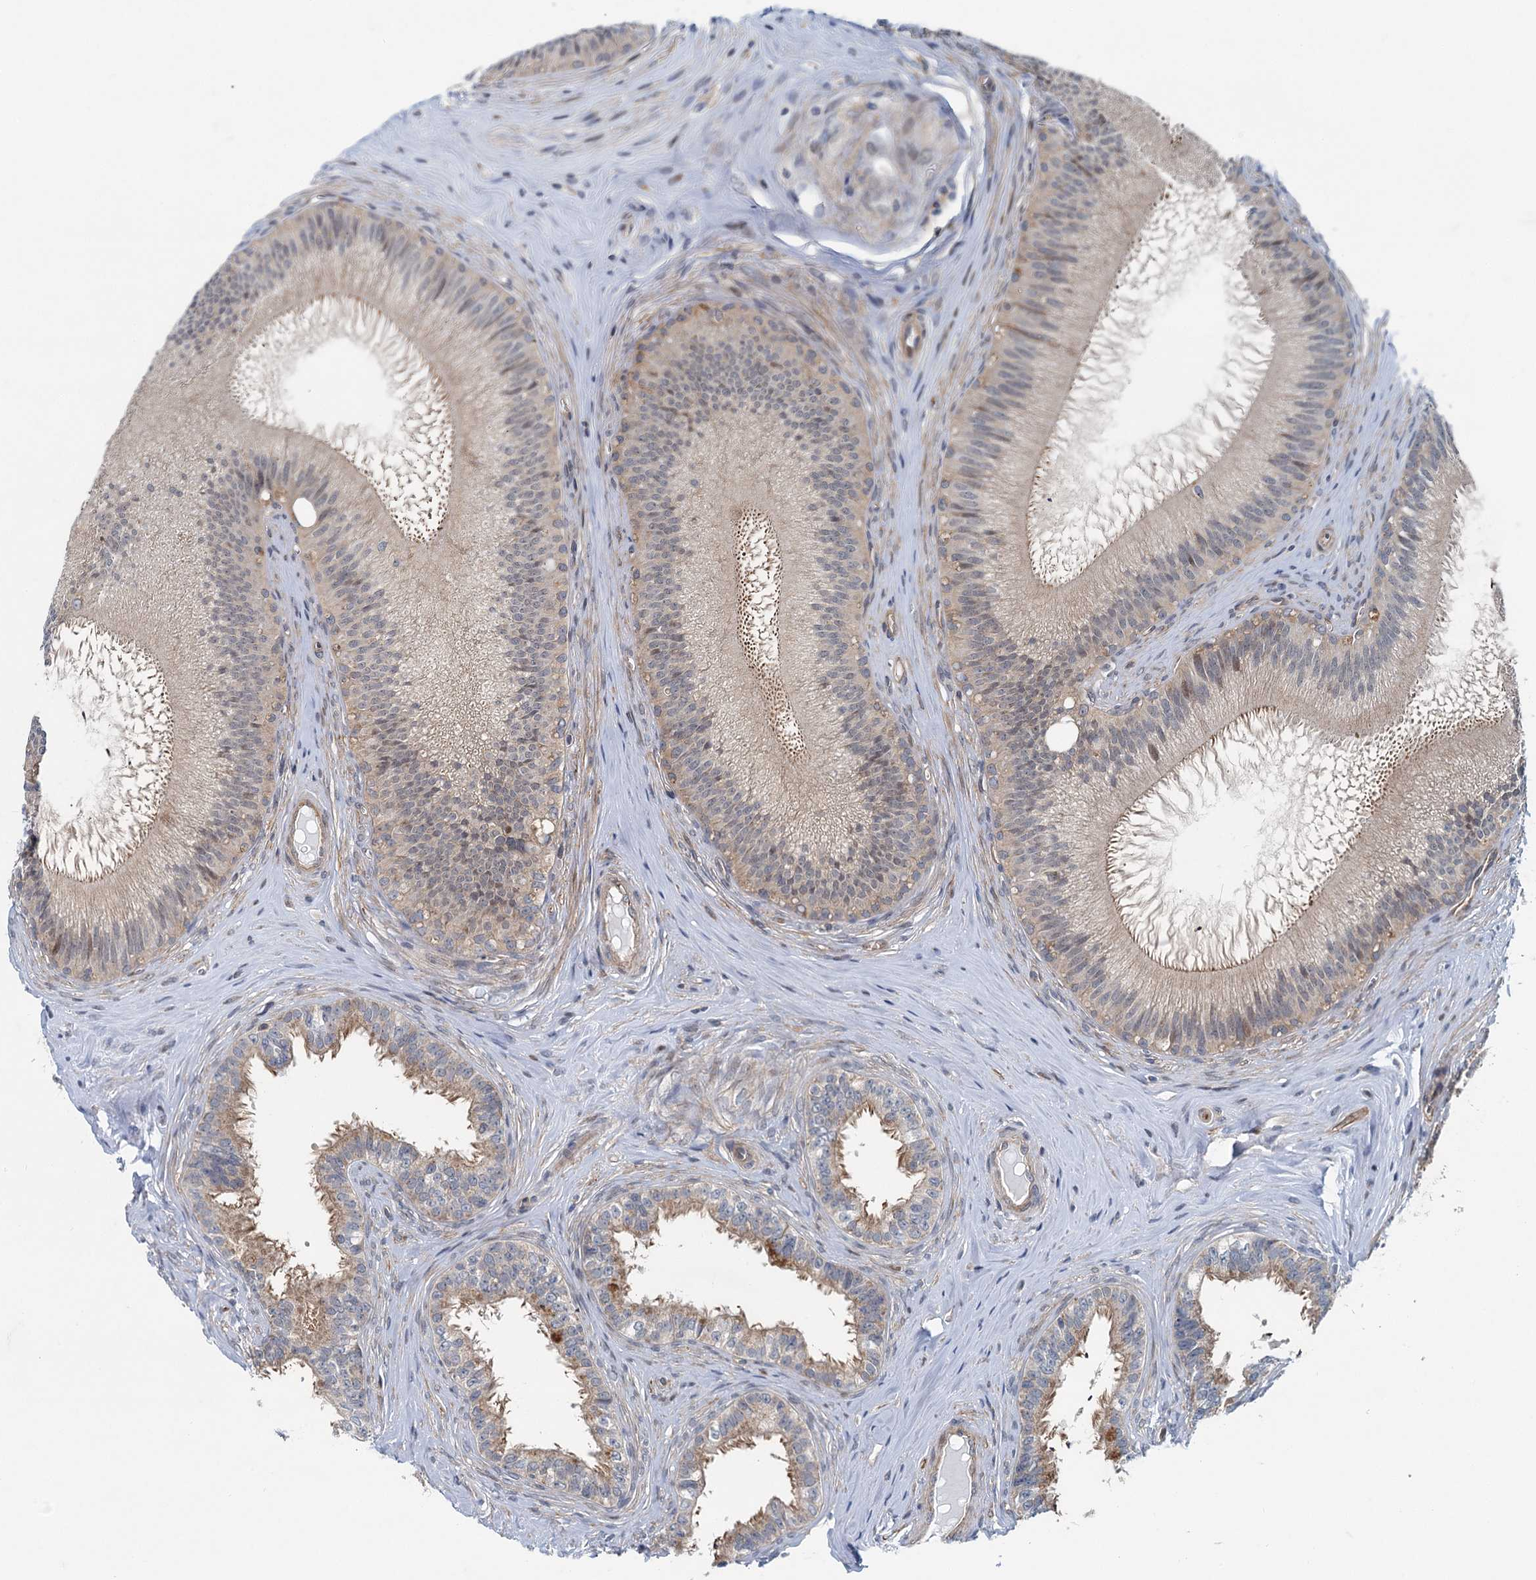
{"staining": {"intensity": "moderate", "quantity": "25%-75%", "location": "cytoplasmic/membranous"}, "tissue": "epididymis", "cell_type": "Glandular cells", "image_type": "normal", "snomed": [{"axis": "morphology", "description": "Normal tissue, NOS"}, {"axis": "topography", "description": "Epididymis"}], "caption": "Normal epididymis reveals moderate cytoplasmic/membranous expression in approximately 25%-75% of glandular cells, visualized by immunohistochemistry. The staining was performed using DAB to visualize the protein expression in brown, while the nuclei were stained in blue with hematoxylin (Magnification: 20x).", "gene": "ADCY2", "patient": {"sex": "male", "age": 46}}